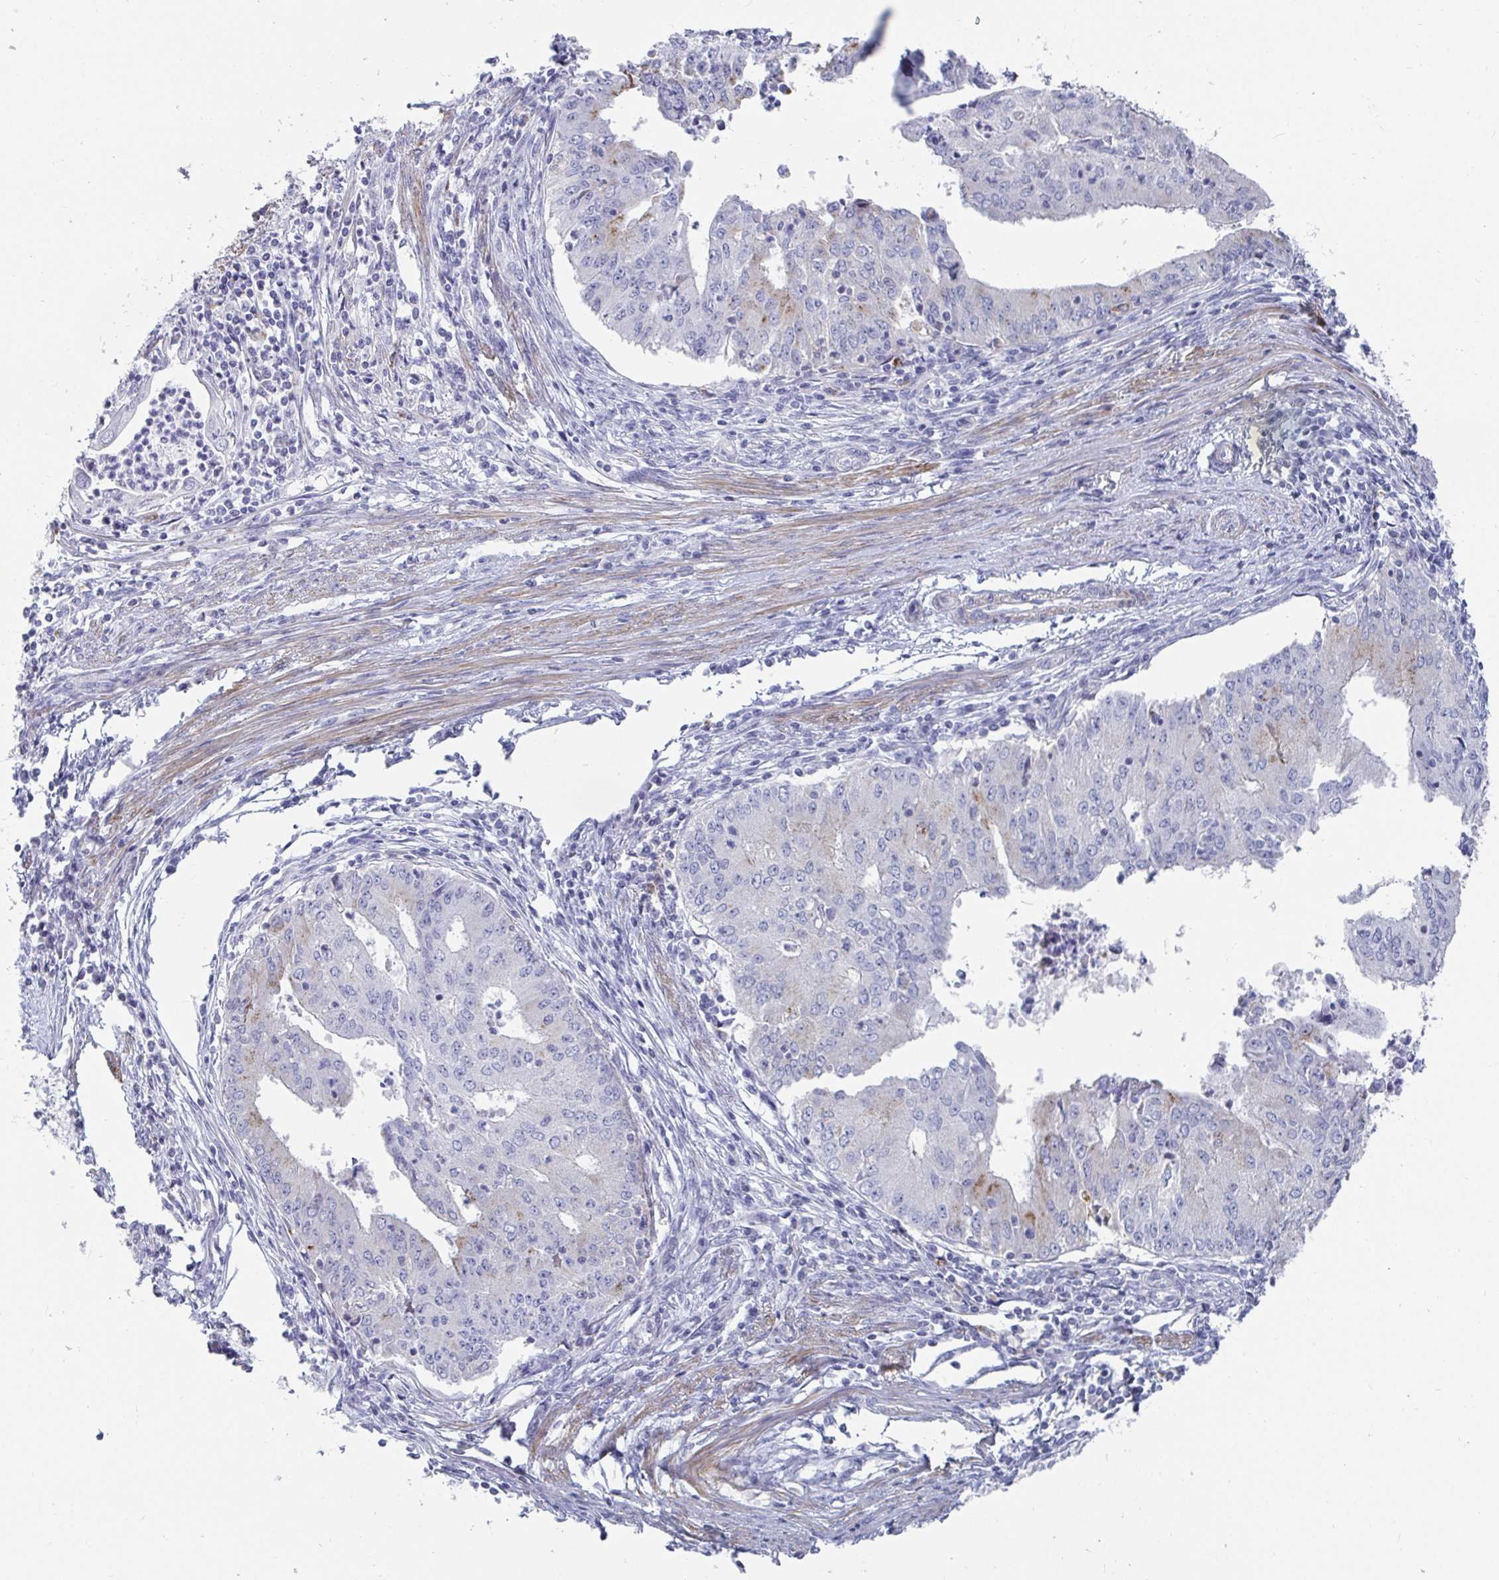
{"staining": {"intensity": "moderate", "quantity": "<25%", "location": "cytoplasmic/membranous"}, "tissue": "endometrial cancer", "cell_type": "Tumor cells", "image_type": "cancer", "snomed": [{"axis": "morphology", "description": "Adenocarcinoma, NOS"}, {"axis": "topography", "description": "Endometrium"}], "caption": "A micrograph of human endometrial adenocarcinoma stained for a protein exhibits moderate cytoplasmic/membranous brown staining in tumor cells. Using DAB (brown) and hematoxylin (blue) stains, captured at high magnification using brightfield microscopy.", "gene": "ZFP82", "patient": {"sex": "female", "age": 50}}